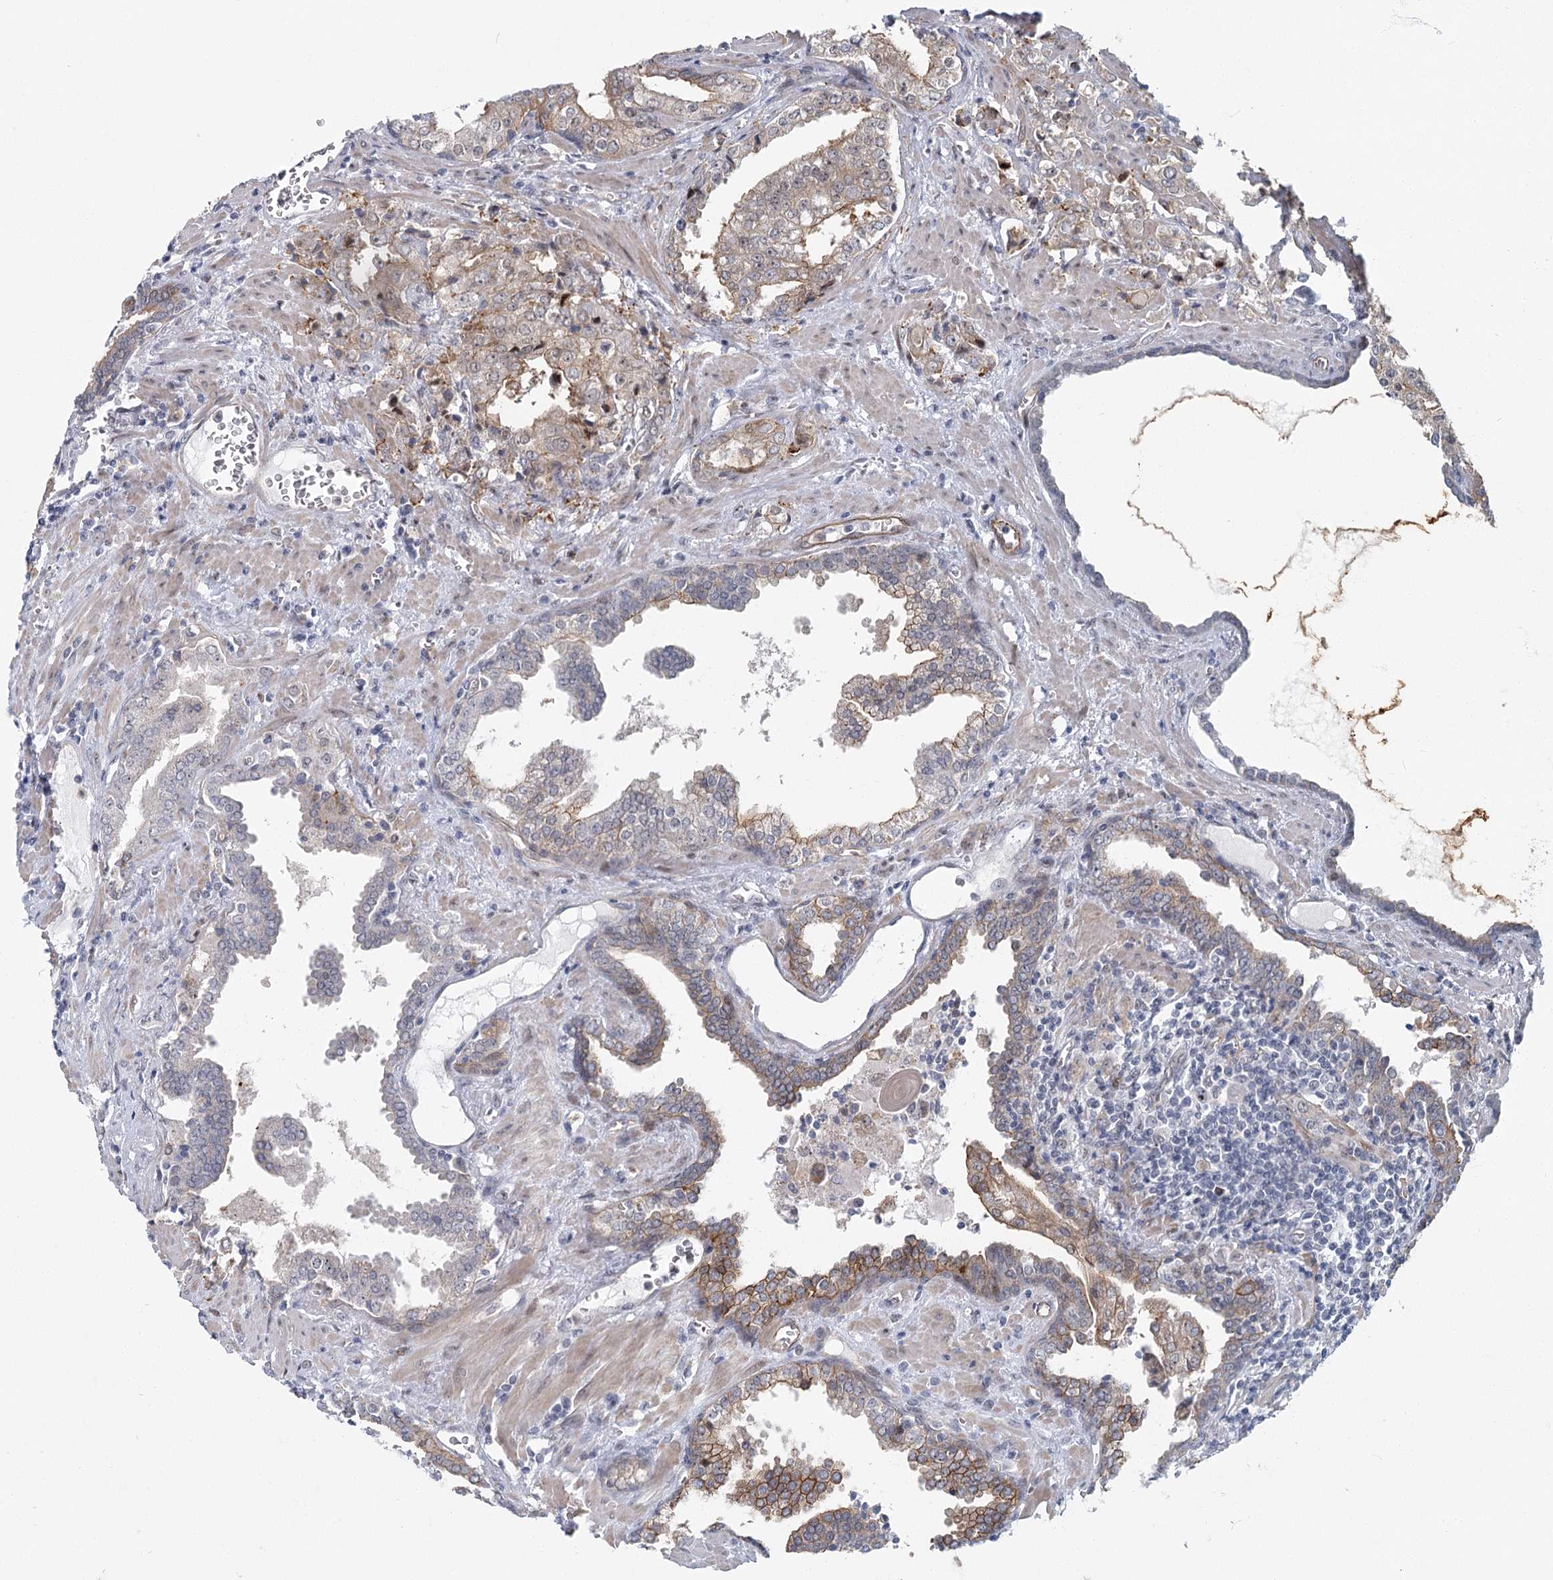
{"staining": {"intensity": "moderate", "quantity": "25%-75%", "location": "cytoplasmic/membranous"}, "tissue": "prostate cancer", "cell_type": "Tumor cells", "image_type": "cancer", "snomed": [{"axis": "morphology", "description": "Adenocarcinoma, High grade"}, {"axis": "topography", "description": "Prostate"}], "caption": "DAB (3,3'-diaminobenzidine) immunohistochemical staining of human prostate adenocarcinoma (high-grade) reveals moderate cytoplasmic/membranous protein staining in approximately 25%-75% of tumor cells.", "gene": "ABHD8", "patient": {"sex": "male", "age": 68}}